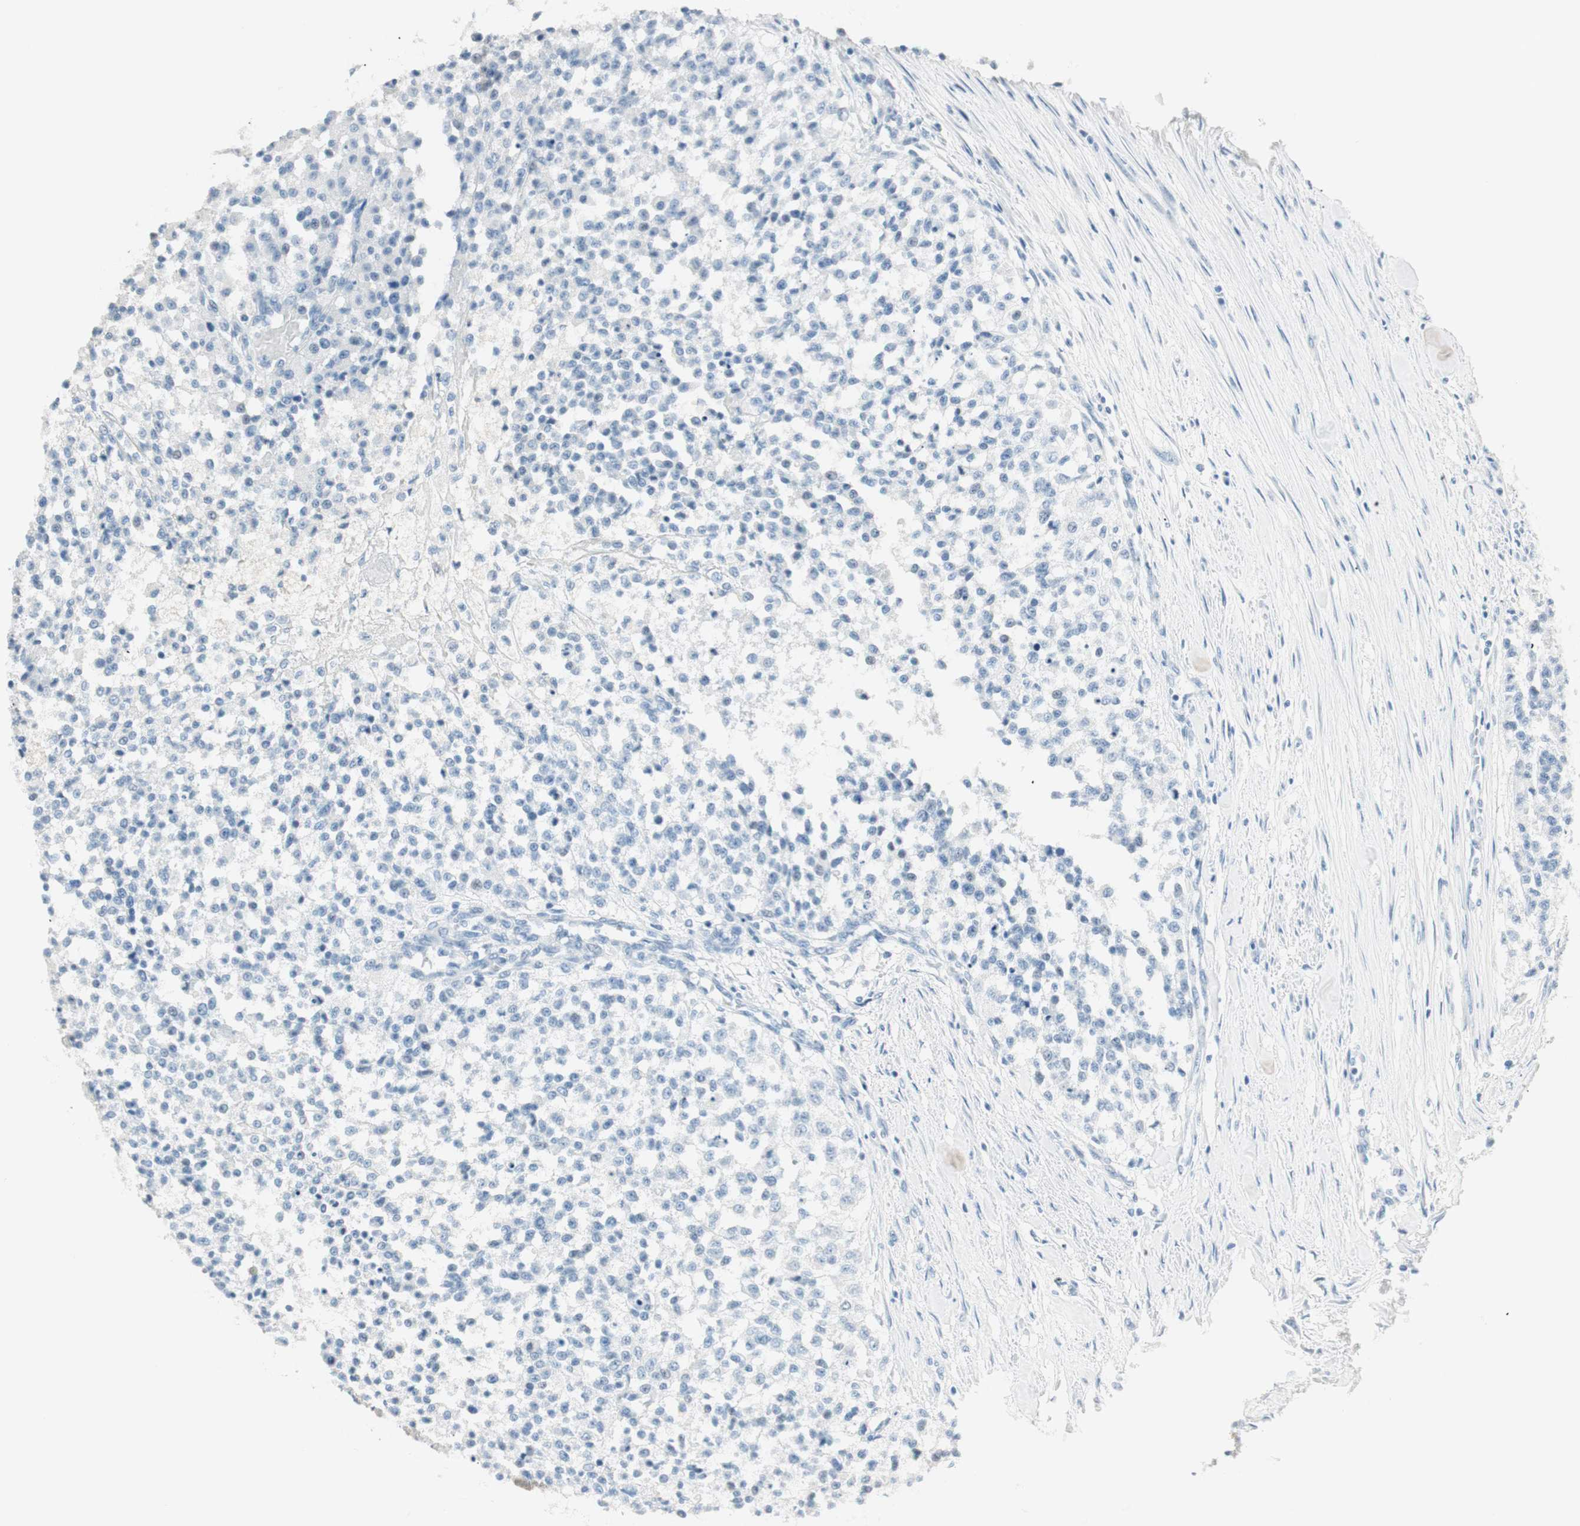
{"staining": {"intensity": "negative", "quantity": "none", "location": "none"}, "tissue": "testis cancer", "cell_type": "Tumor cells", "image_type": "cancer", "snomed": [{"axis": "morphology", "description": "Seminoma, NOS"}, {"axis": "topography", "description": "Testis"}], "caption": "An immunohistochemistry (IHC) photomicrograph of seminoma (testis) is shown. There is no staining in tumor cells of seminoma (testis).", "gene": "HOXB13", "patient": {"sex": "male", "age": 59}}